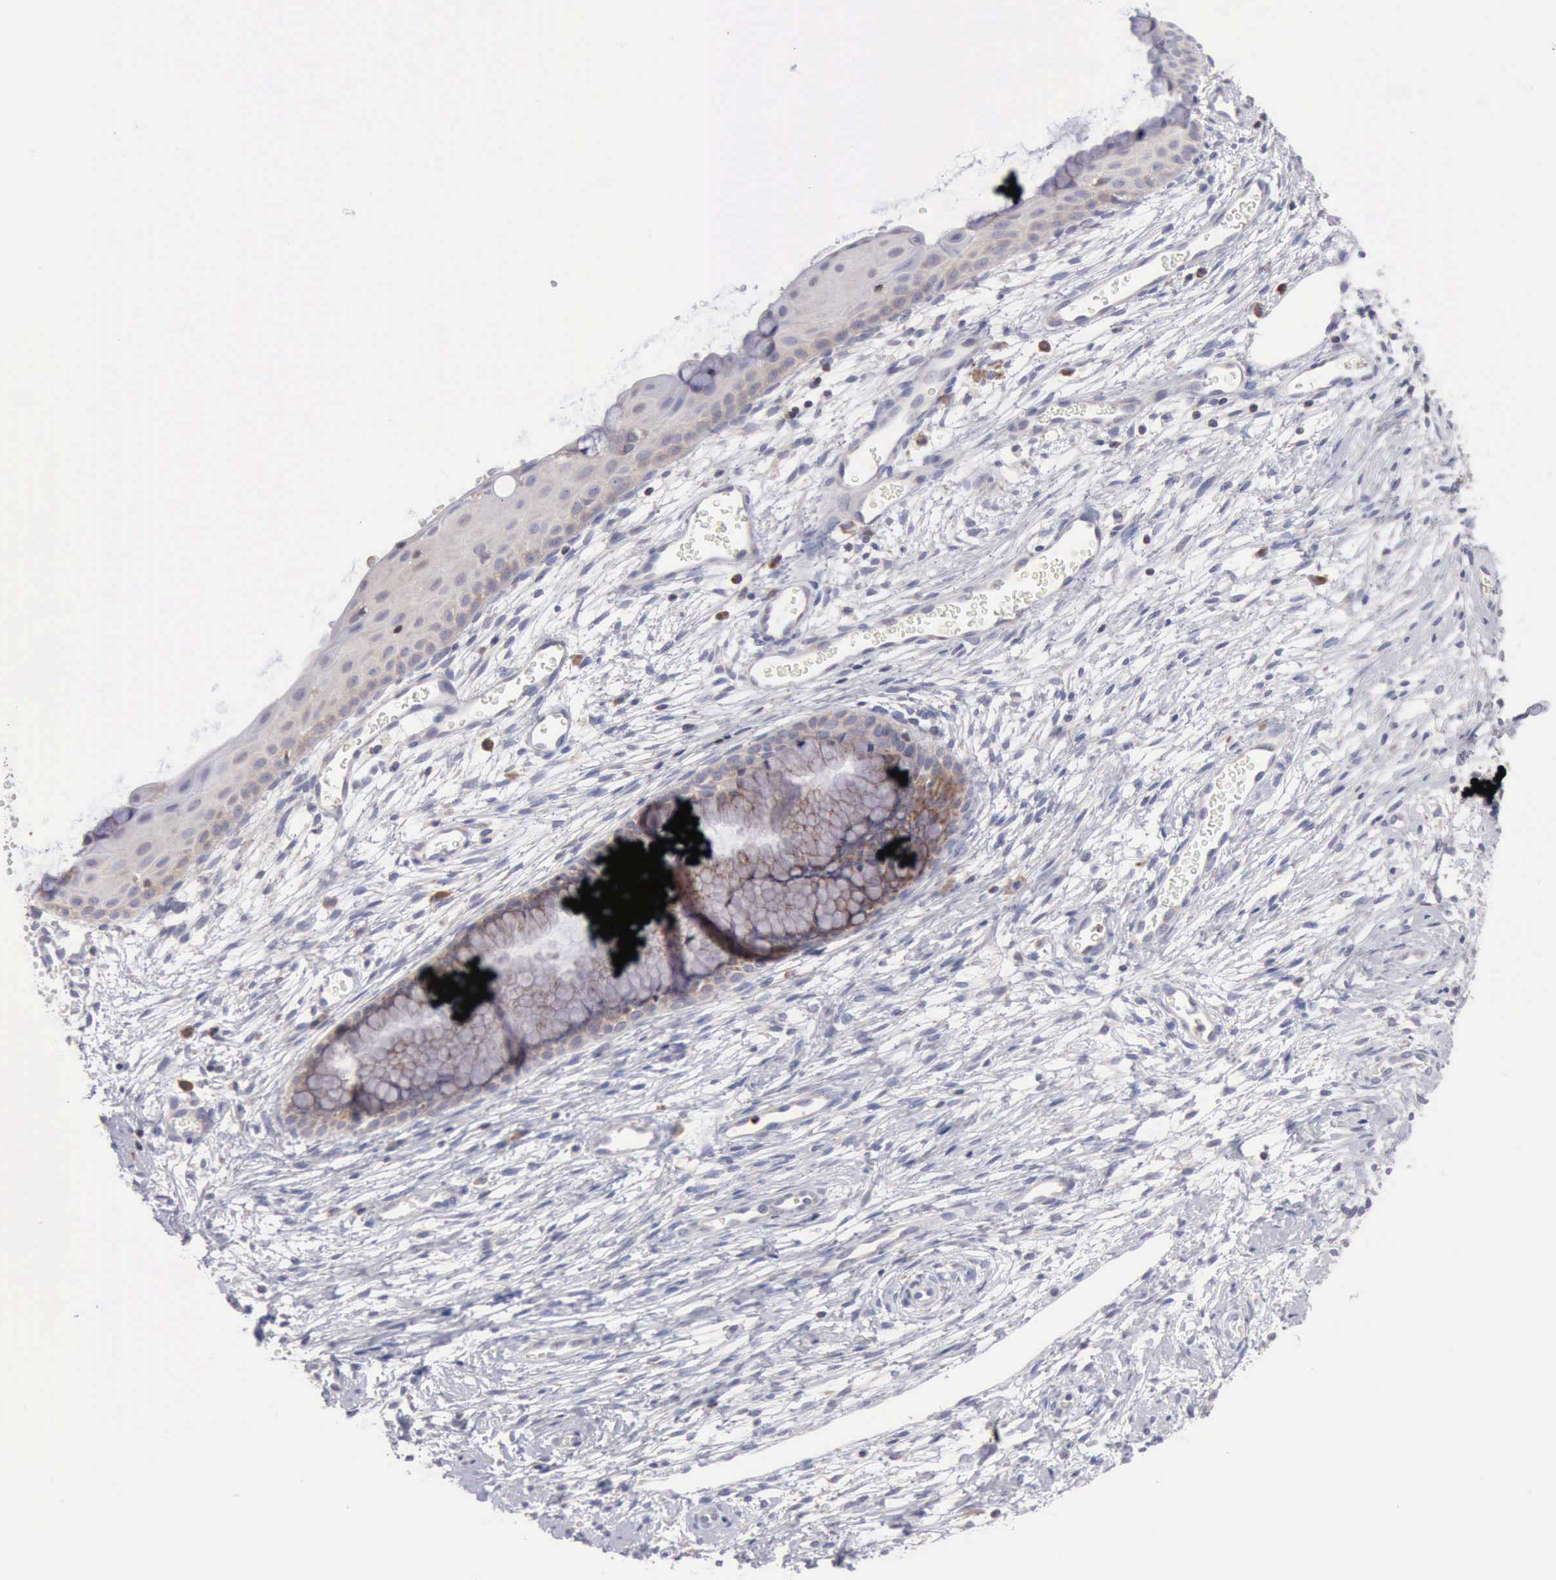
{"staining": {"intensity": "weak", "quantity": "25%-75%", "location": "cytoplasmic/membranous"}, "tissue": "cervix", "cell_type": "Glandular cells", "image_type": "normal", "snomed": [{"axis": "morphology", "description": "Normal tissue, NOS"}, {"axis": "topography", "description": "Cervix"}], "caption": "Protein staining displays weak cytoplasmic/membranous expression in about 25%-75% of glandular cells in benign cervix.", "gene": "SASH3", "patient": {"sex": "female", "age": 39}}